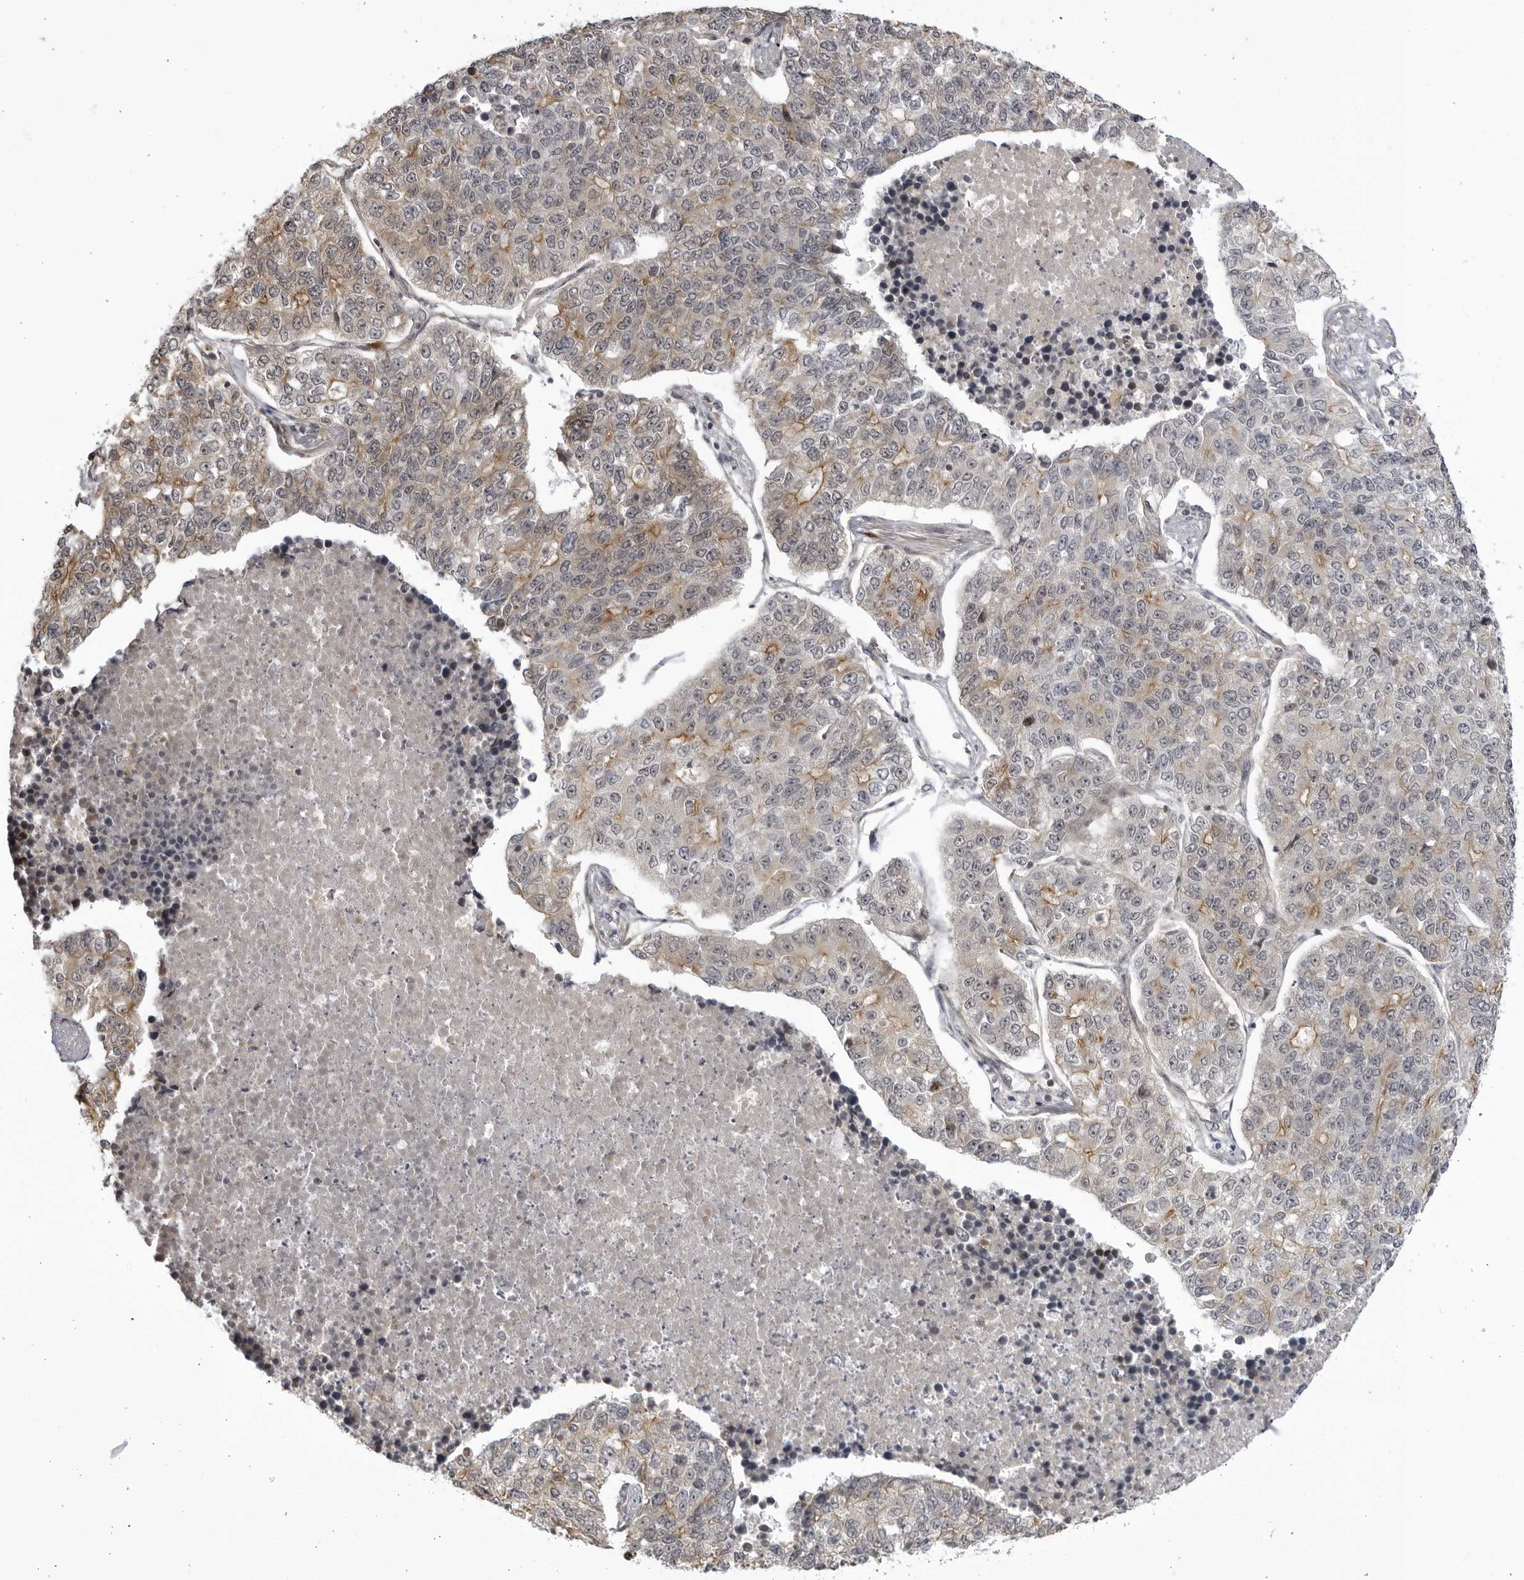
{"staining": {"intensity": "weak", "quantity": "25%-75%", "location": "cytoplasmic/membranous"}, "tissue": "lung cancer", "cell_type": "Tumor cells", "image_type": "cancer", "snomed": [{"axis": "morphology", "description": "Adenocarcinoma, NOS"}, {"axis": "topography", "description": "Lung"}], "caption": "IHC photomicrograph of neoplastic tissue: human lung cancer (adenocarcinoma) stained using IHC displays low levels of weak protein expression localized specifically in the cytoplasmic/membranous of tumor cells, appearing as a cytoplasmic/membranous brown color.", "gene": "CNBD1", "patient": {"sex": "male", "age": 49}}